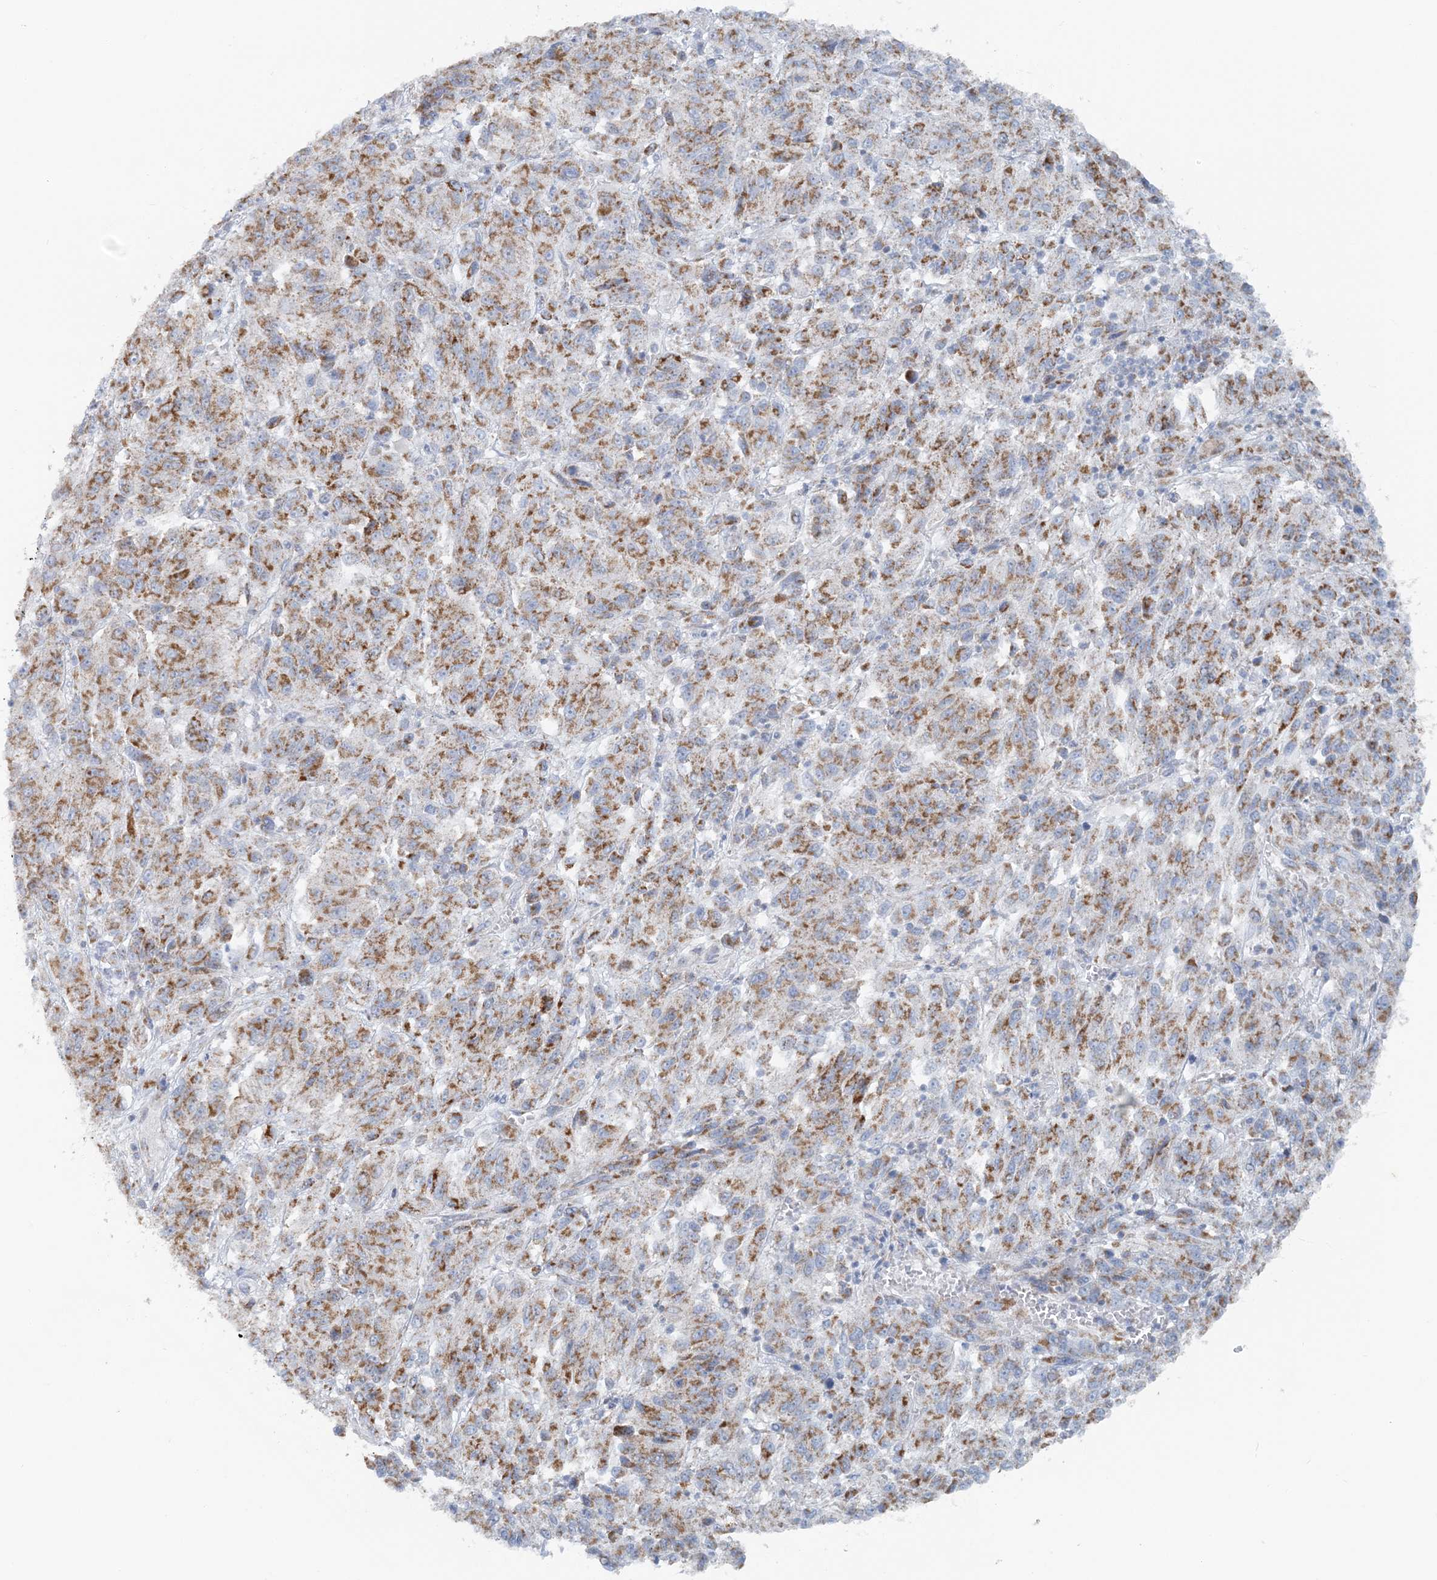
{"staining": {"intensity": "moderate", "quantity": ">75%", "location": "cytoplasmic/membranous"}, "tissue": "melanoma", "cell_type": "Tumor cells", "image_type": "cancer", "snomed": [{"axis": "morphology", "description": "Malignant melanoma, Metastatic site"}, {"axis": "topography", "description": "Lung"}], "caption": "Immunohistochemical staining of human melanoma reveals medium levels of moderate cytoplasmic/membranous positivity in approximately >75% of tumor cells.", "gene": "PCCB", "patient": {"sex": "male", "age": 64}}